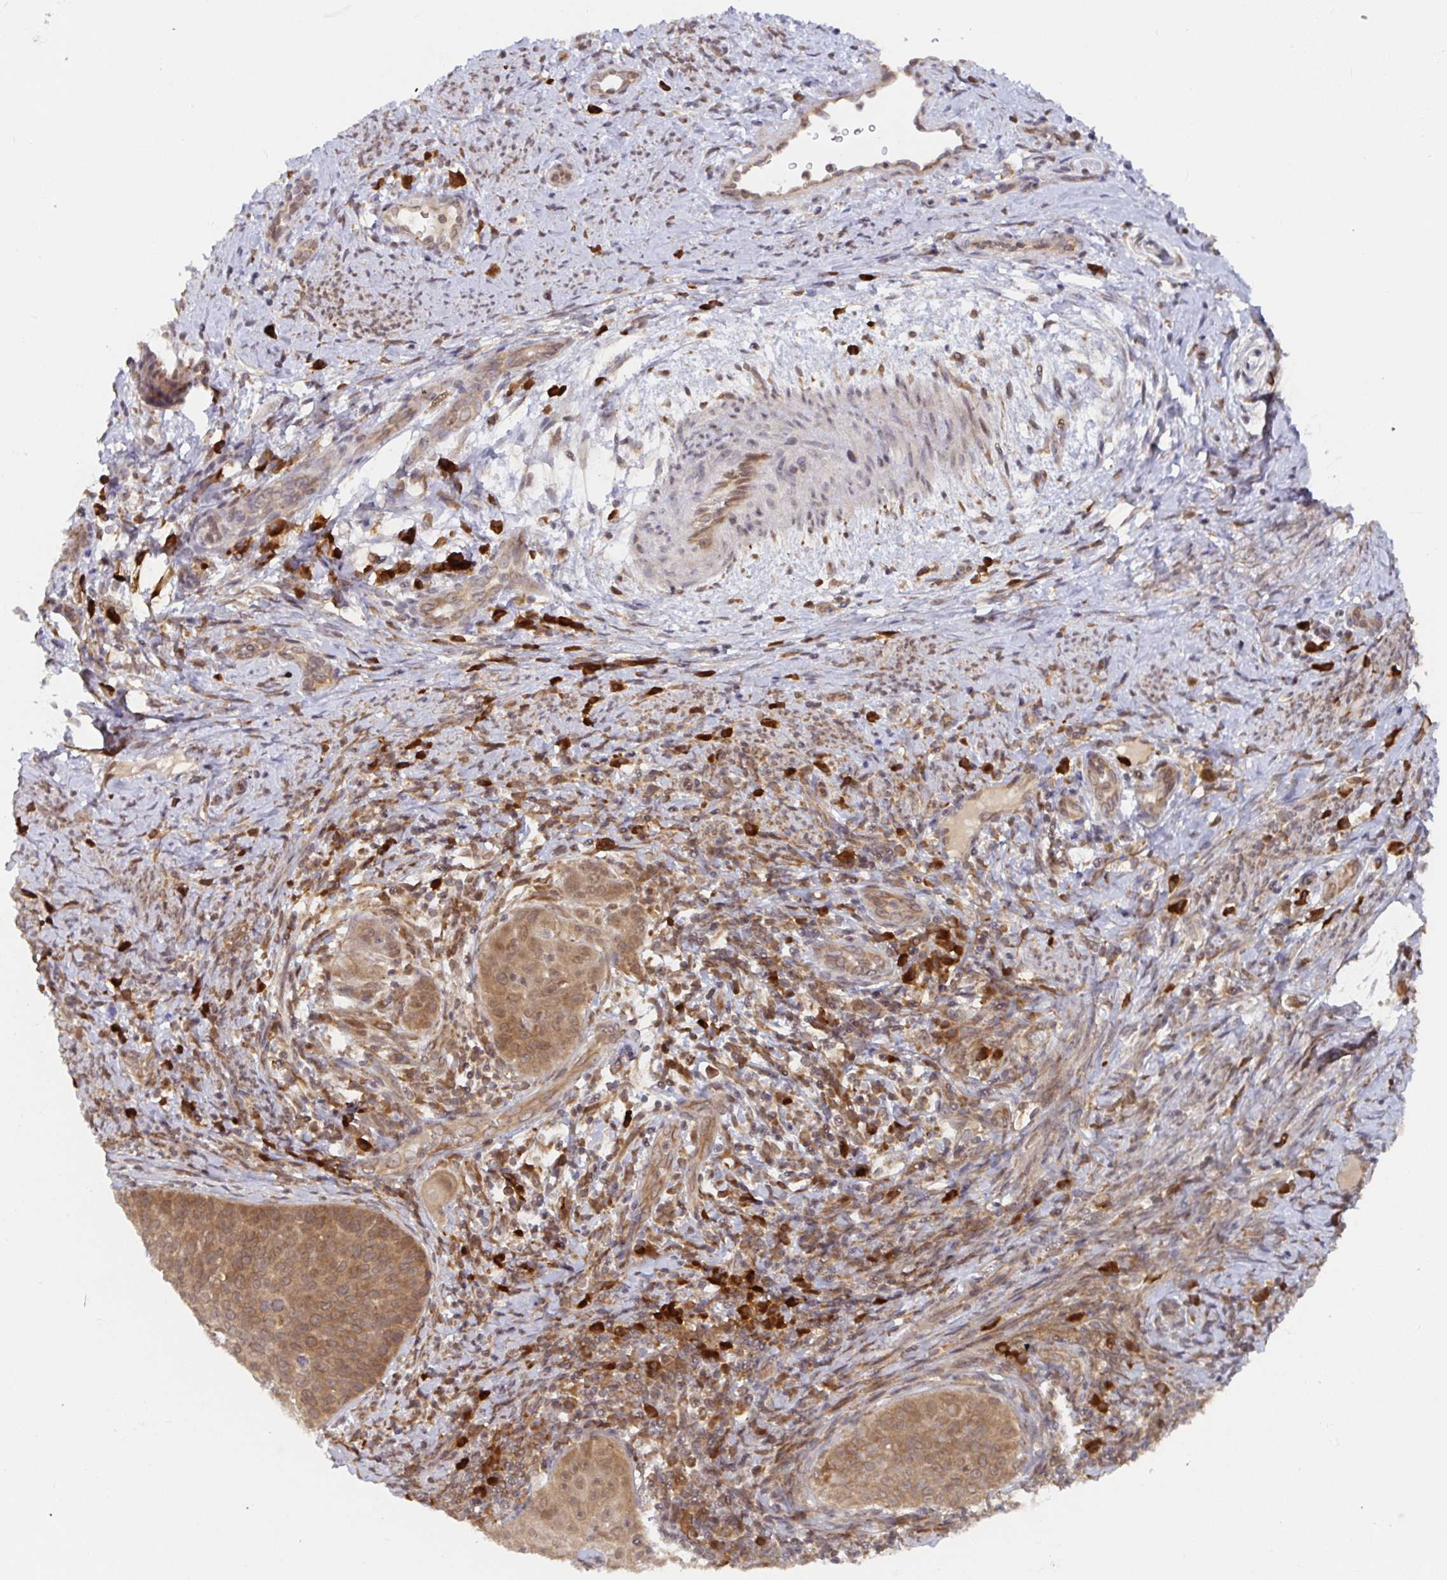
{"staining": {"intensity": "moderate", "quantity": ">75%", "location": "cytoplasmic/membranous"}, "tissue": "cervical cancer", "cell_type": "Tumor cells", "image_type": "cancer", "snomed": [{"axis": "morphology", "description": "Squamous cell carcinoma, NOS"}, {"axis": "topography", "description": "Cervix"}], "caption": "This is a micrograph of immunohistochemistry staining of cervical cancer, which shows moderate staining in the cytoplasmic/membranous of tumor cells.", "gene": "ALG1", "patient": {"sex": "female", "age": 30}}